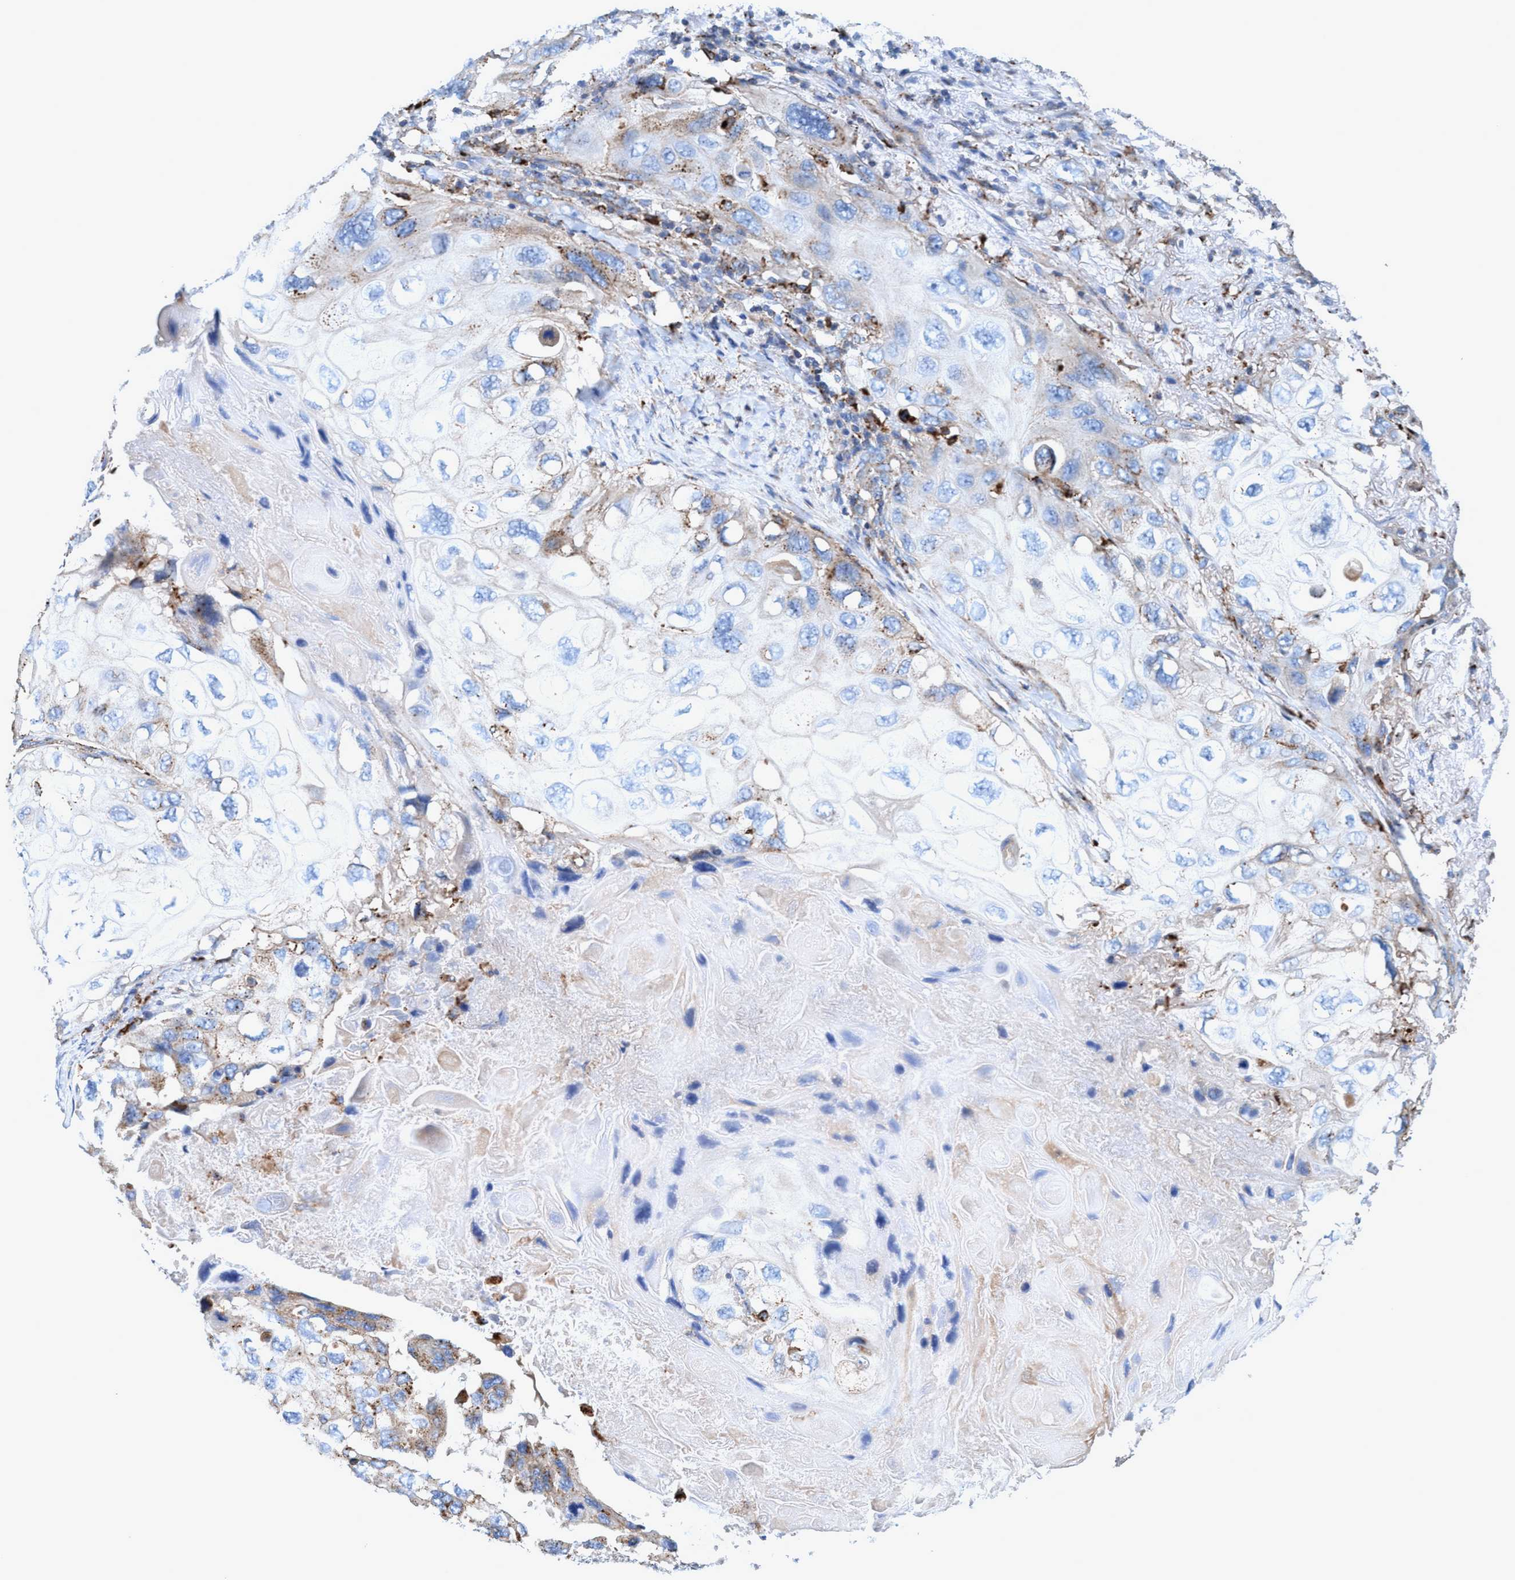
{"staining": {"intensity": "moderate", "quantity": "25%-75%", "location": "cytoplasmic/membranous"}, "tissue": "lung cancer", "cell_type": "Tumor cells", "image_type": "cancer", "snomed": [{"axis": "morphology", "description": "Squamous cell carcinoma, NOS"}, {"axis": "topography", "description": "Lung"}], "caption": "Tumor cells display medium levels of moderate cytoplasmic/membranous expression in about 25%-75% of cells in lung cancer.", "gene": "TRIM65", "patient": {"sex": "female", "age": 73}}